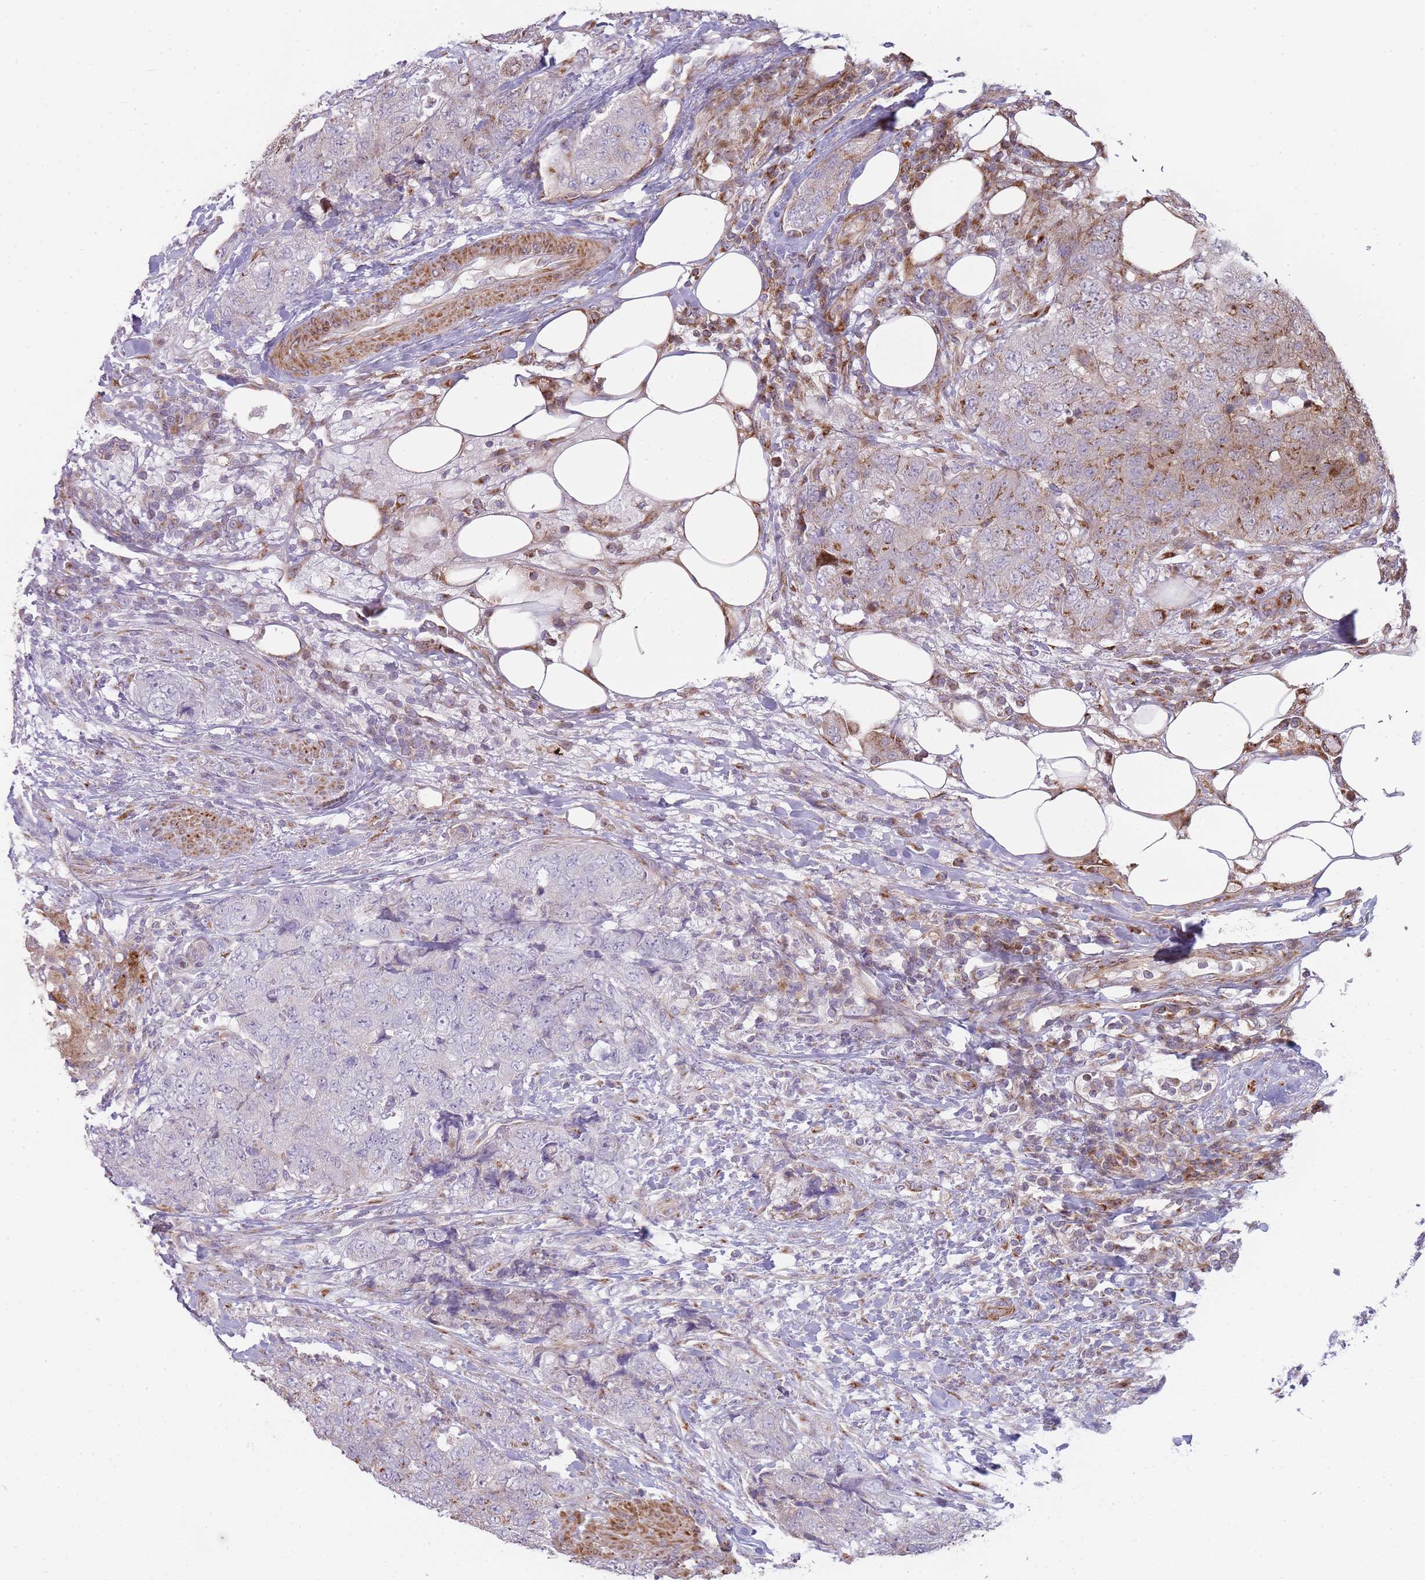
{"staining": {"intensity": "negative", "quantity": "none", "location": "none"}, "tissue": "urothelial cancer", "cell_type": "Tumor cells", "image_type": "cancer", "snomed": [{"axis": "morphology", "description": "Urothelial carcinoma, High grade"}, {"axis": "topography", "description": "Urinary bladder"}], "caption": "Immunohistochemical staining of human urothelial carcinoma (high-grade) shows no significant staining in tumor cells.", "gene": "PPP3R2", "patient": {"sex": "female", "age": 78}}